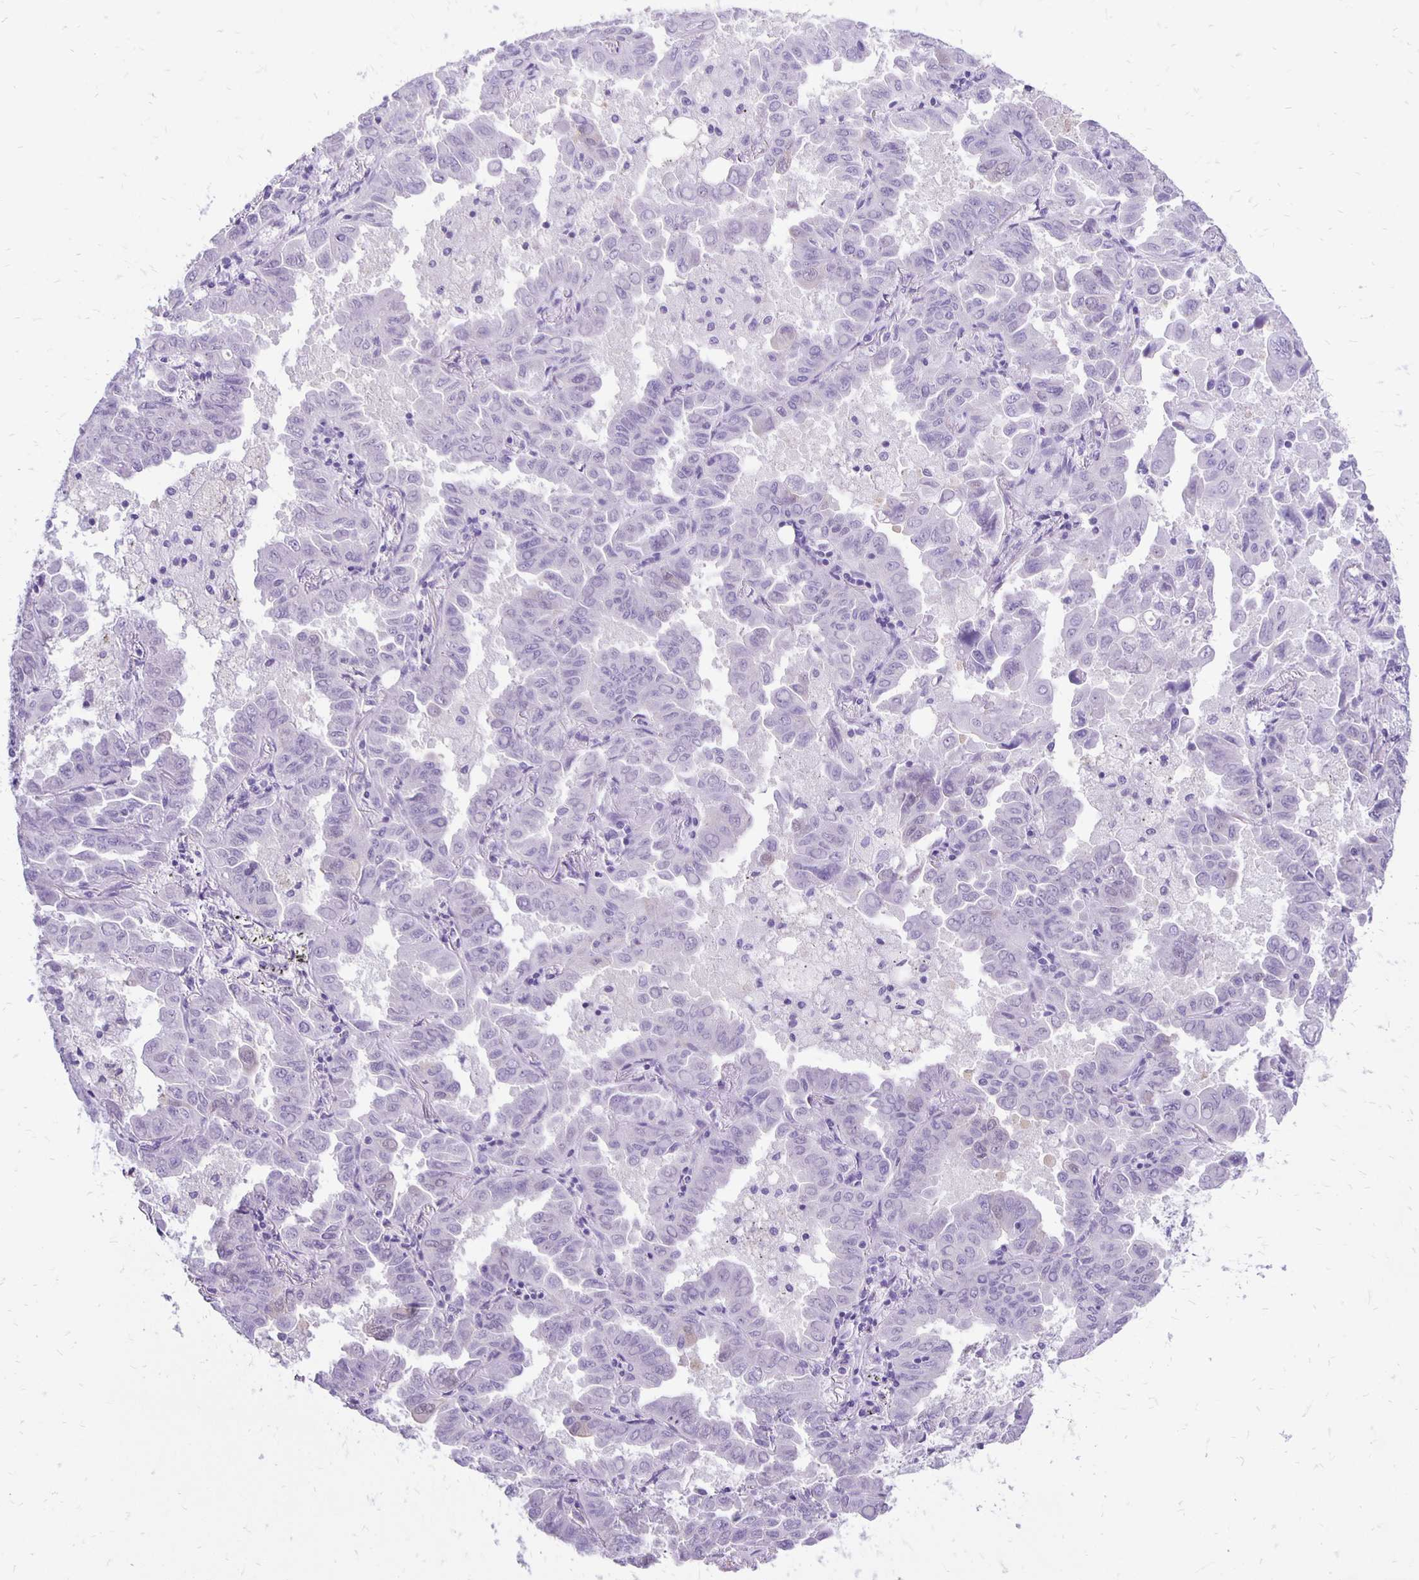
{"staining": {"intensity": "negative", "quantity": "none", "location": "none"}, "tissue": "lung cancer", "cell_type": "Tumor cells", "image_type": "cancer", "snomed": [{"axis": "morphology", "description": "Adenocarcinoma, NOS"}, {"axis": "topography", "description": "Lung"}], "caption": "IHC image of adenocarcinoma (lung) stained for a protein (brown), which displays no staining in tumor cells.", "gene": "ANKRD45", "patient": {"sex": "male", "age": 64}}